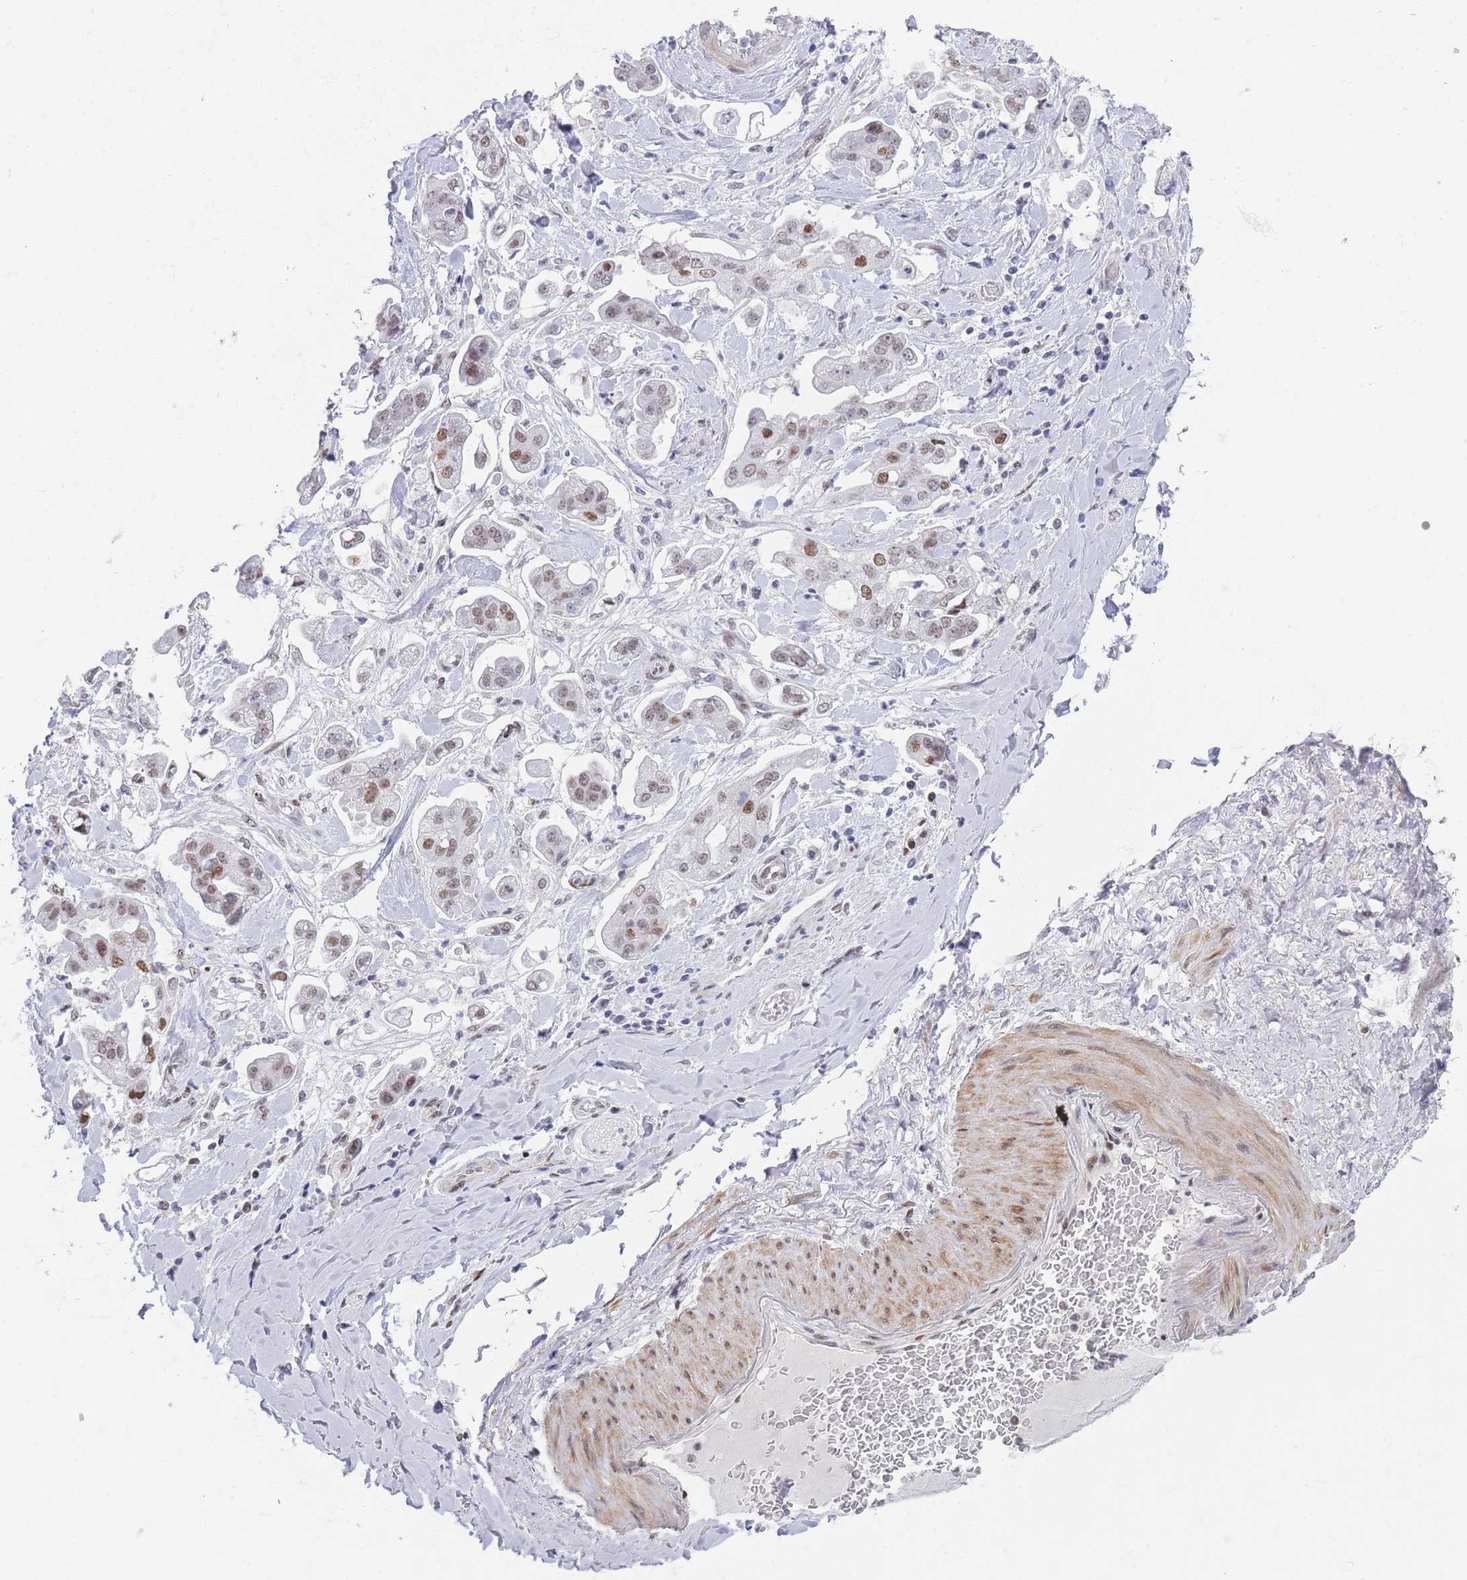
{"staining": {"intensity": "moderate", "quantity": ">75%", "location": "nuclear"}, "tissue": "stomach cancer", "cell_type": "Tumor cells", "image_type": "cancer", "snomed": [{"axis": "morphology", "description": "Adenocarcinoma, NOS"}, {"axis": "topography", "description": "Stomach"}], "caption": "Protein expression by IHC demonstrates moderate nuclear staining in about >75% of tumor cells in stomach cancer (adenocarcinoma).", "gene": "ZNF382", "patient": {"sex": "male", "age": 62}}